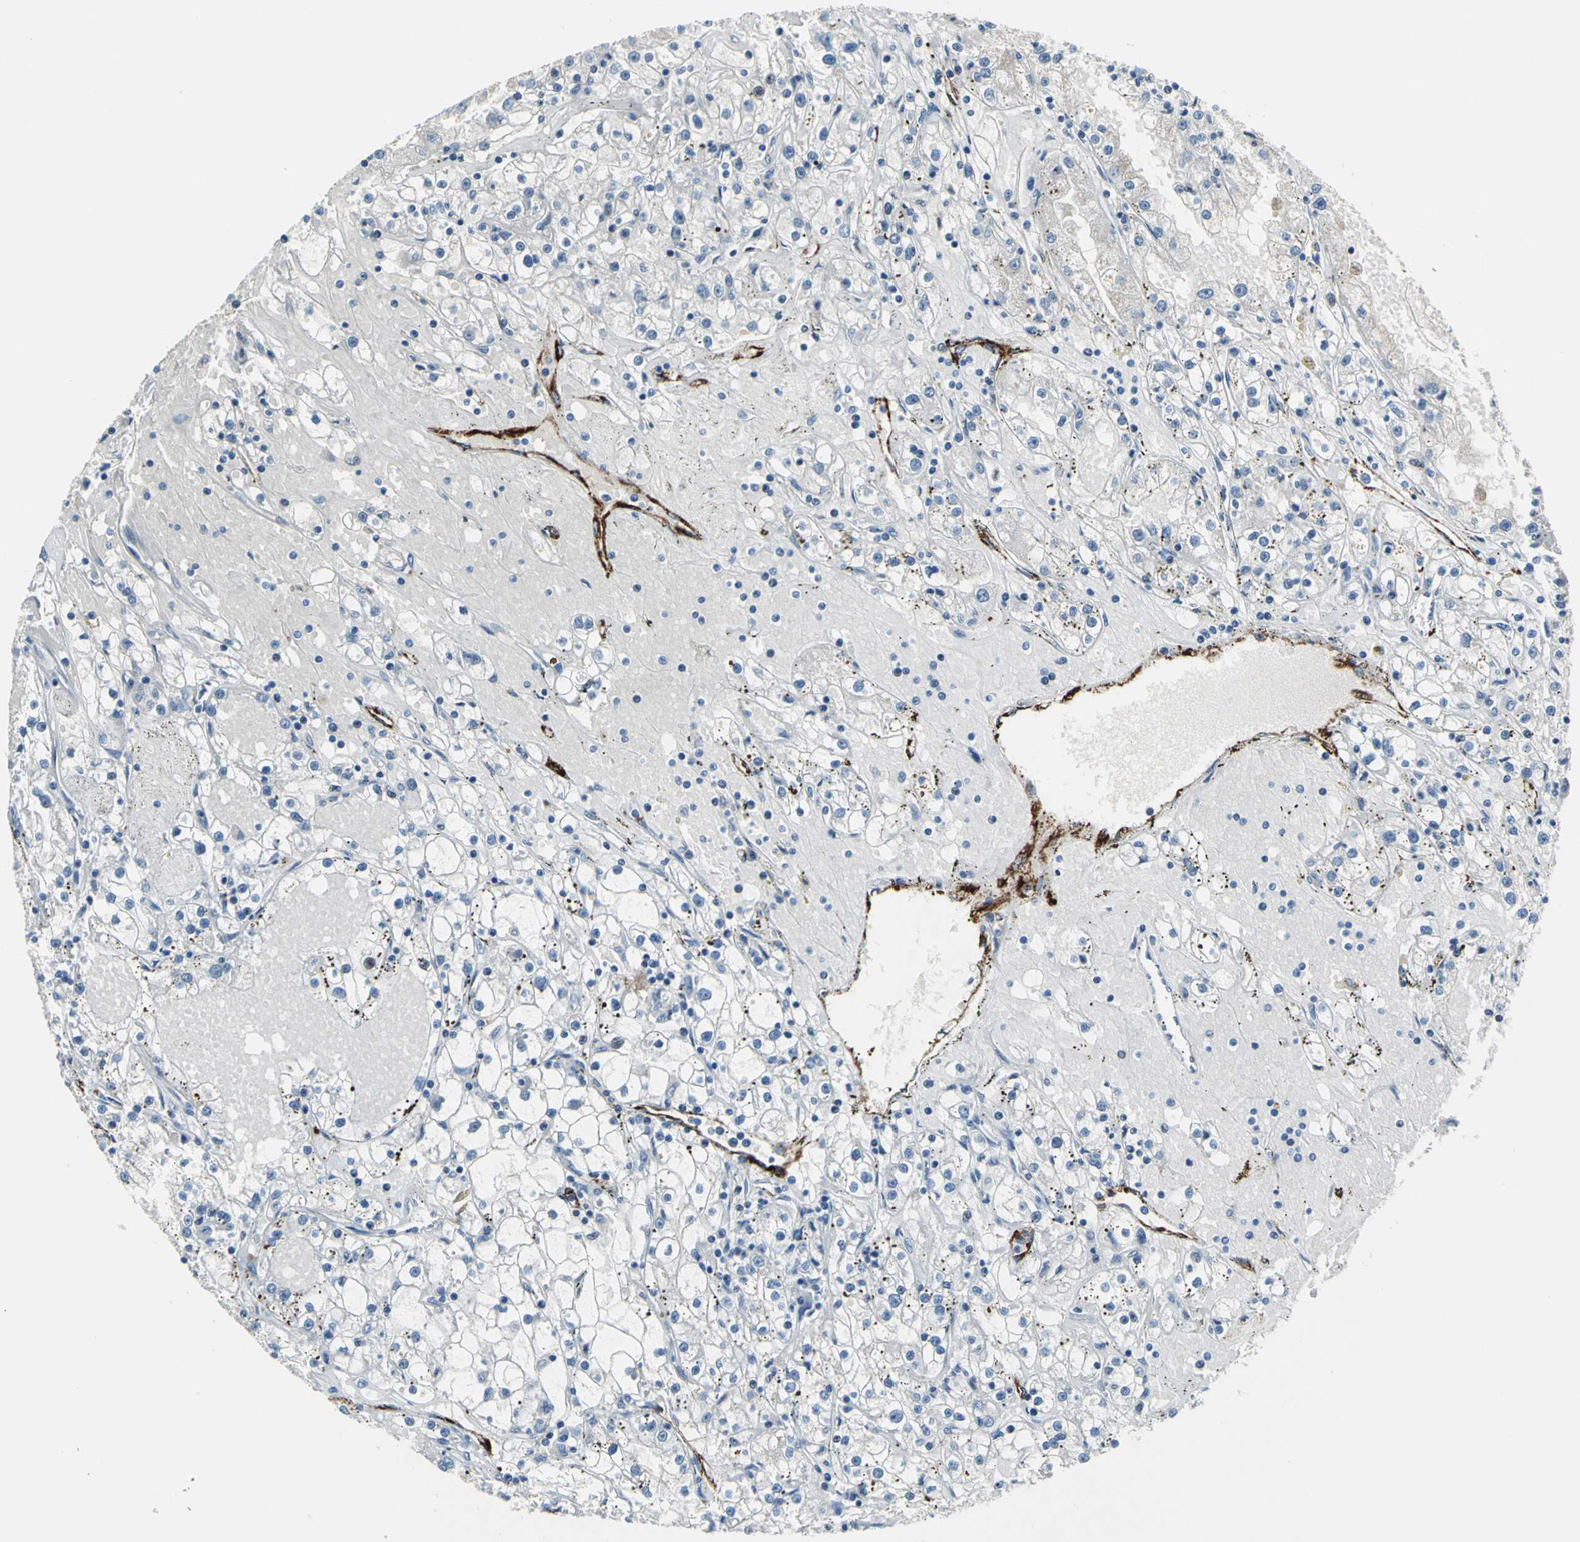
{"staining": {"intensity": "negative", "quantity": "none", "location": "none"}, "tissue": "renal cancer", "cell_type": "Tumor cells", "image_type": "cancer", "snomed": [{"axis": "morphology", "description": "Adenocarcinoma, NOS"}, {"axis": "topography", "description": "Kidney"}], "caption": "High power microscopy image of an immunohistochemistry (IHC) micrograph of renal cancer, revealing no significant staining in tumor cells. Nuclei are stained in blue.", "gene": "SELP", "patient": {"sex": "male", "age": 56}}